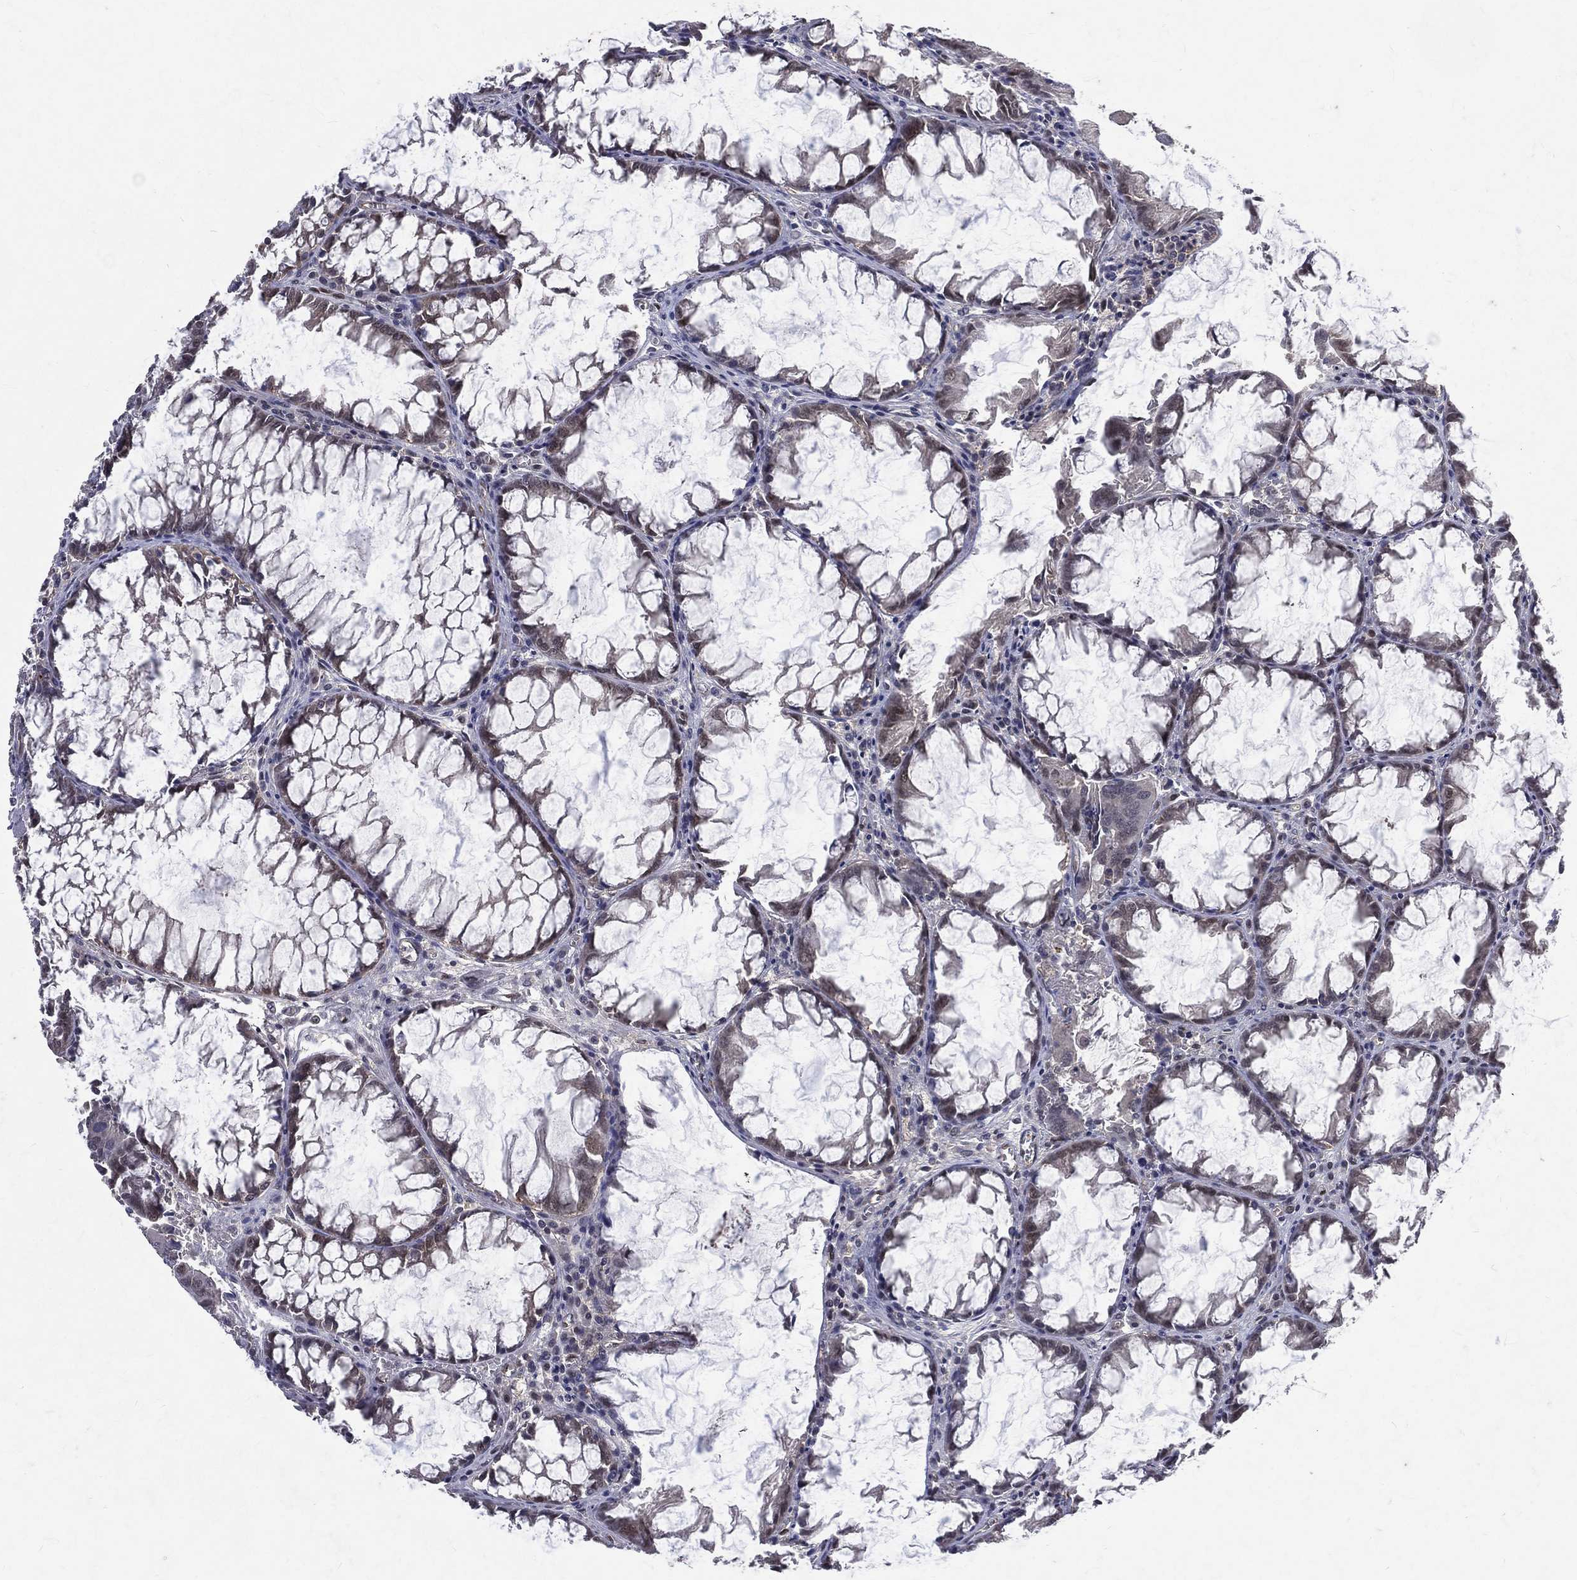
{"staining": {"intensity": "negative", "quantity": "none", "location": "none"}, "tissue": "colorectal cancer", "cell_type": "Tumor cells", "image_type": "cancer", "snomed": [{"axis": "morphology", "description": "Adenocarcinoma, NOS"}, {"axis": "topography", "description": "Rectum"}], "caption": "Micrograph shows no significant protein expression in tumor cells of adenocarcinoma (colorectal).", "gene": "GMPR2", "patient": {"sex": "male", "age": 67}}